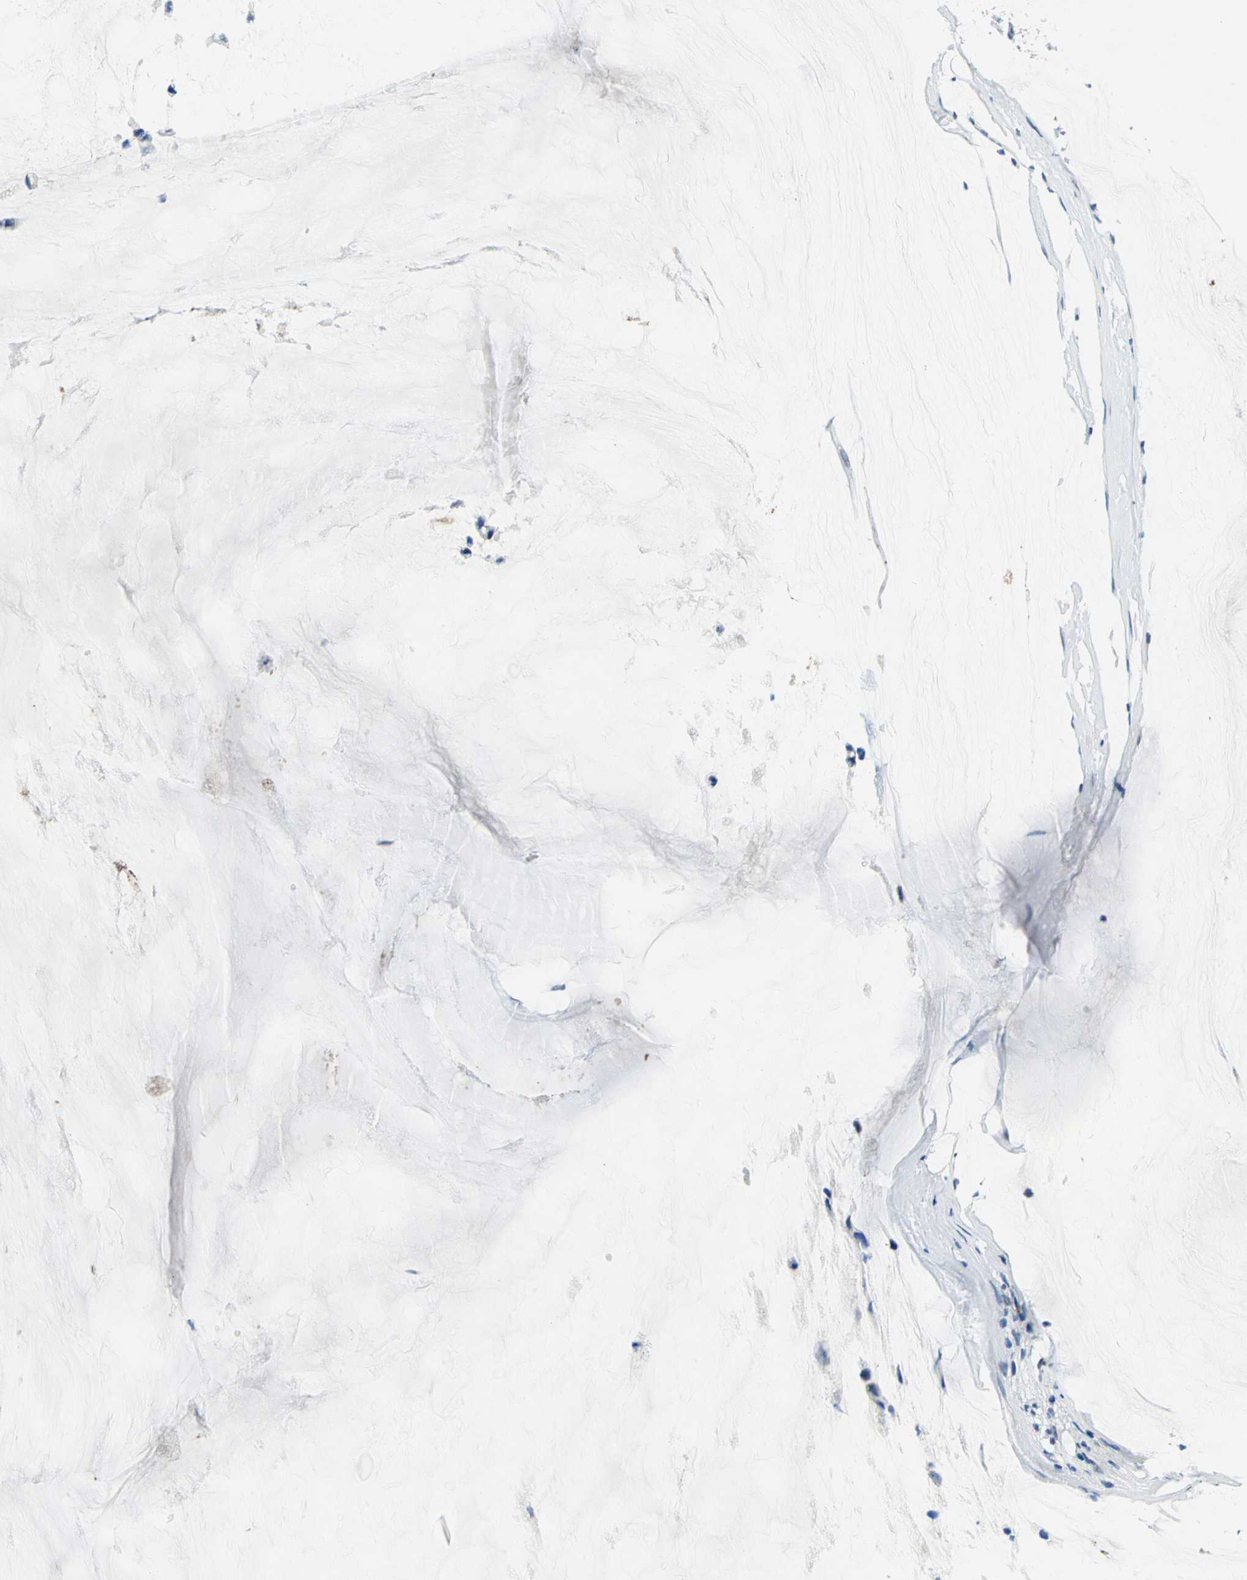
{"staining": {"intensity": "negative", "quantity": "none", "location": "none"}, "tissue": "ovarian cancer", "cell_type": "Tumor cells", "image_type": "cancer", "snomed": [{"axis": "morphology", "description": "Cystadenocarcinoma, mucinous, NOS"}, {"axis": "topography", "description": "Ovary"}], "caption": "A high-resolution histopathology image shows immunohistochemistry staining of ovarian cancer (mucinous cystadenocarcinoma), which demonstrates no significant expression in tumor cells.", "gene": "RAD17", "patient": {"sex": "female", "age": 39}}